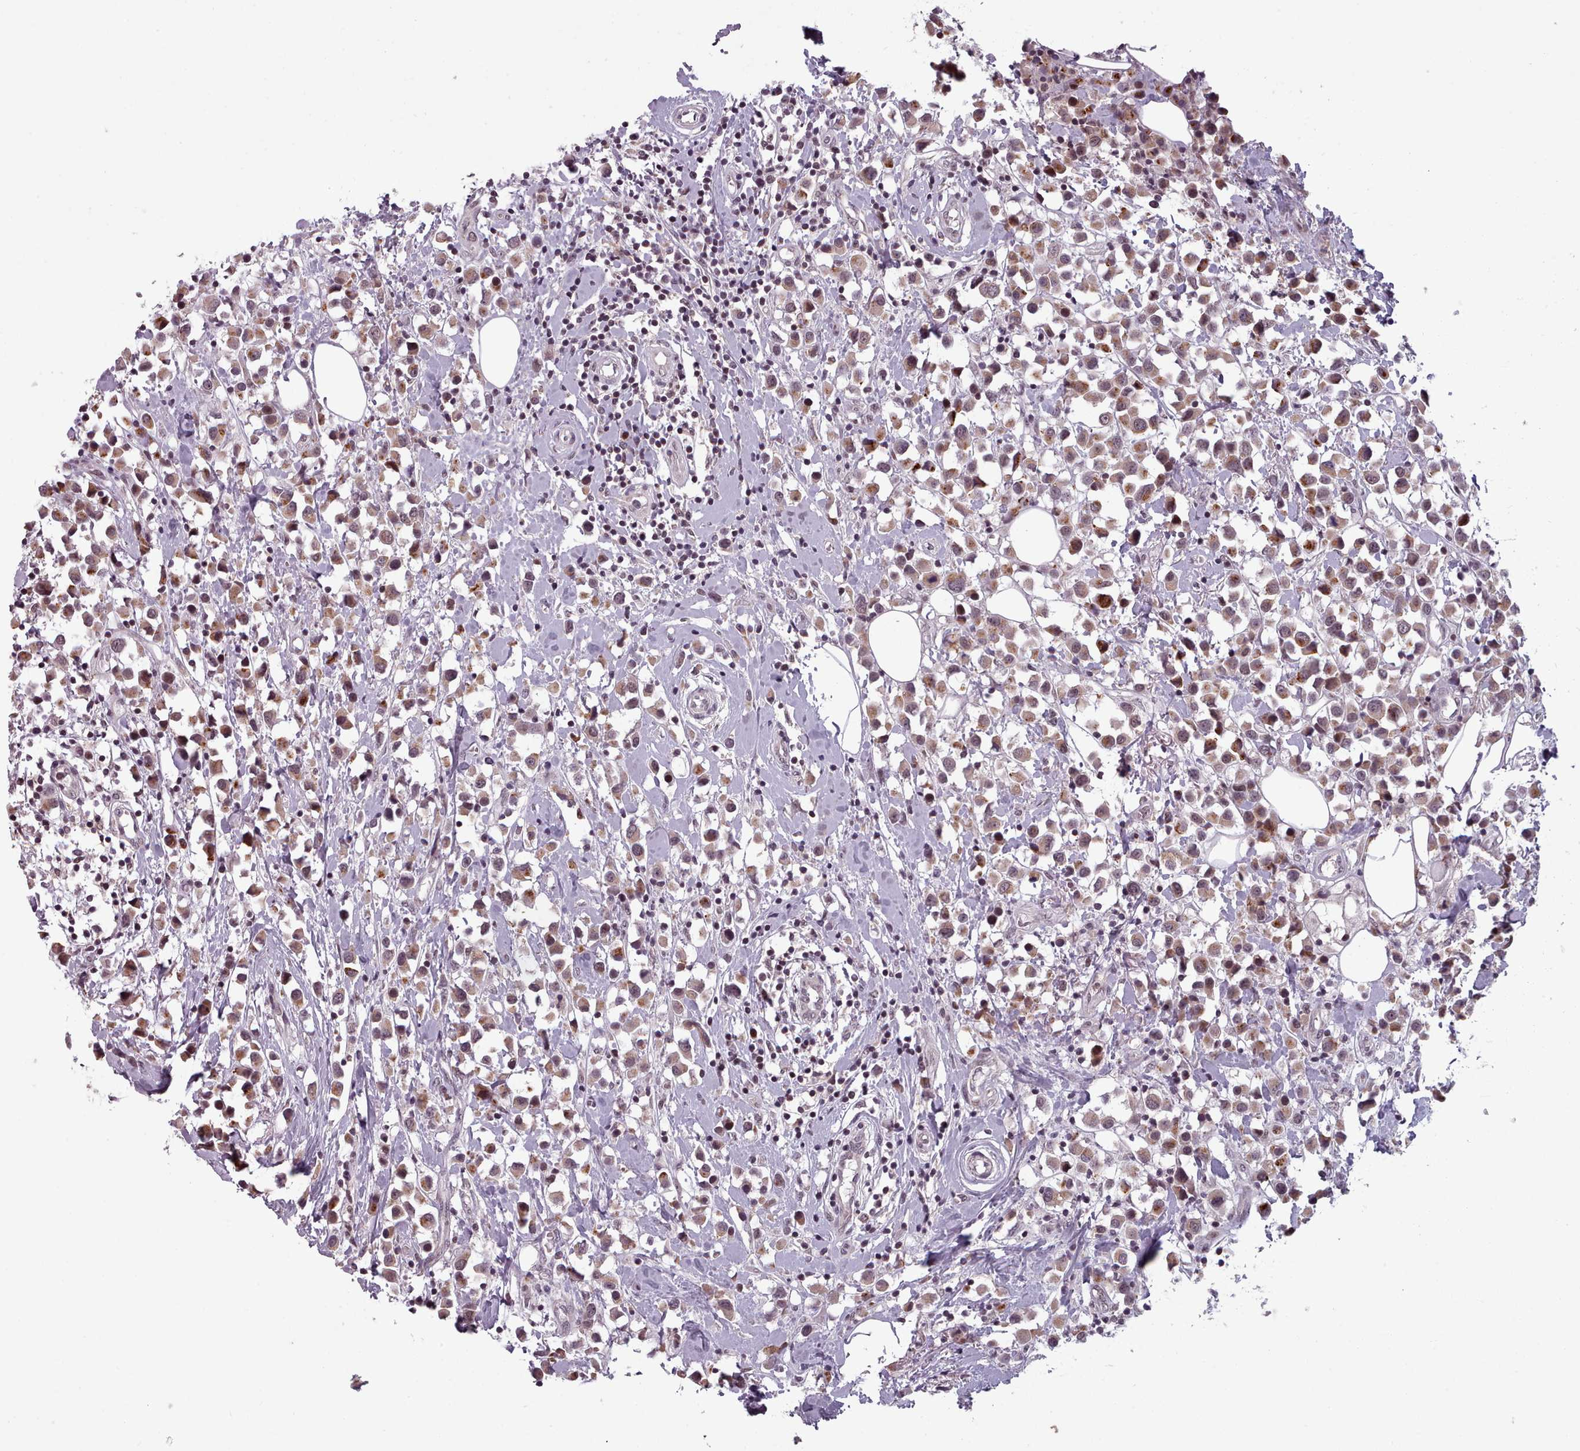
{"staining": {"intensity": "moderate", "quantity": ">75%", "location": "cytoplasmic/membranous,nuclear"}, "tissue": "breast cancer", "cell_type": "Tumor cells", "image_type": "cancer", "snomed": [{"axis": "morphology", "description": "Duct carcinoma"}, {"axis": "topography", "description": "Breast"}], "caption": "Protein staining of invasive ductal carcinoma (breast) tissue demonstrates moderate cytoplasmic/membranous and nuclear staining in about >75% of tumor cells. (DAB IHC with brightfield microscopy, high magnification).", "gene": "SRSF9", "patient": {"sex": "female", "age": 61}}